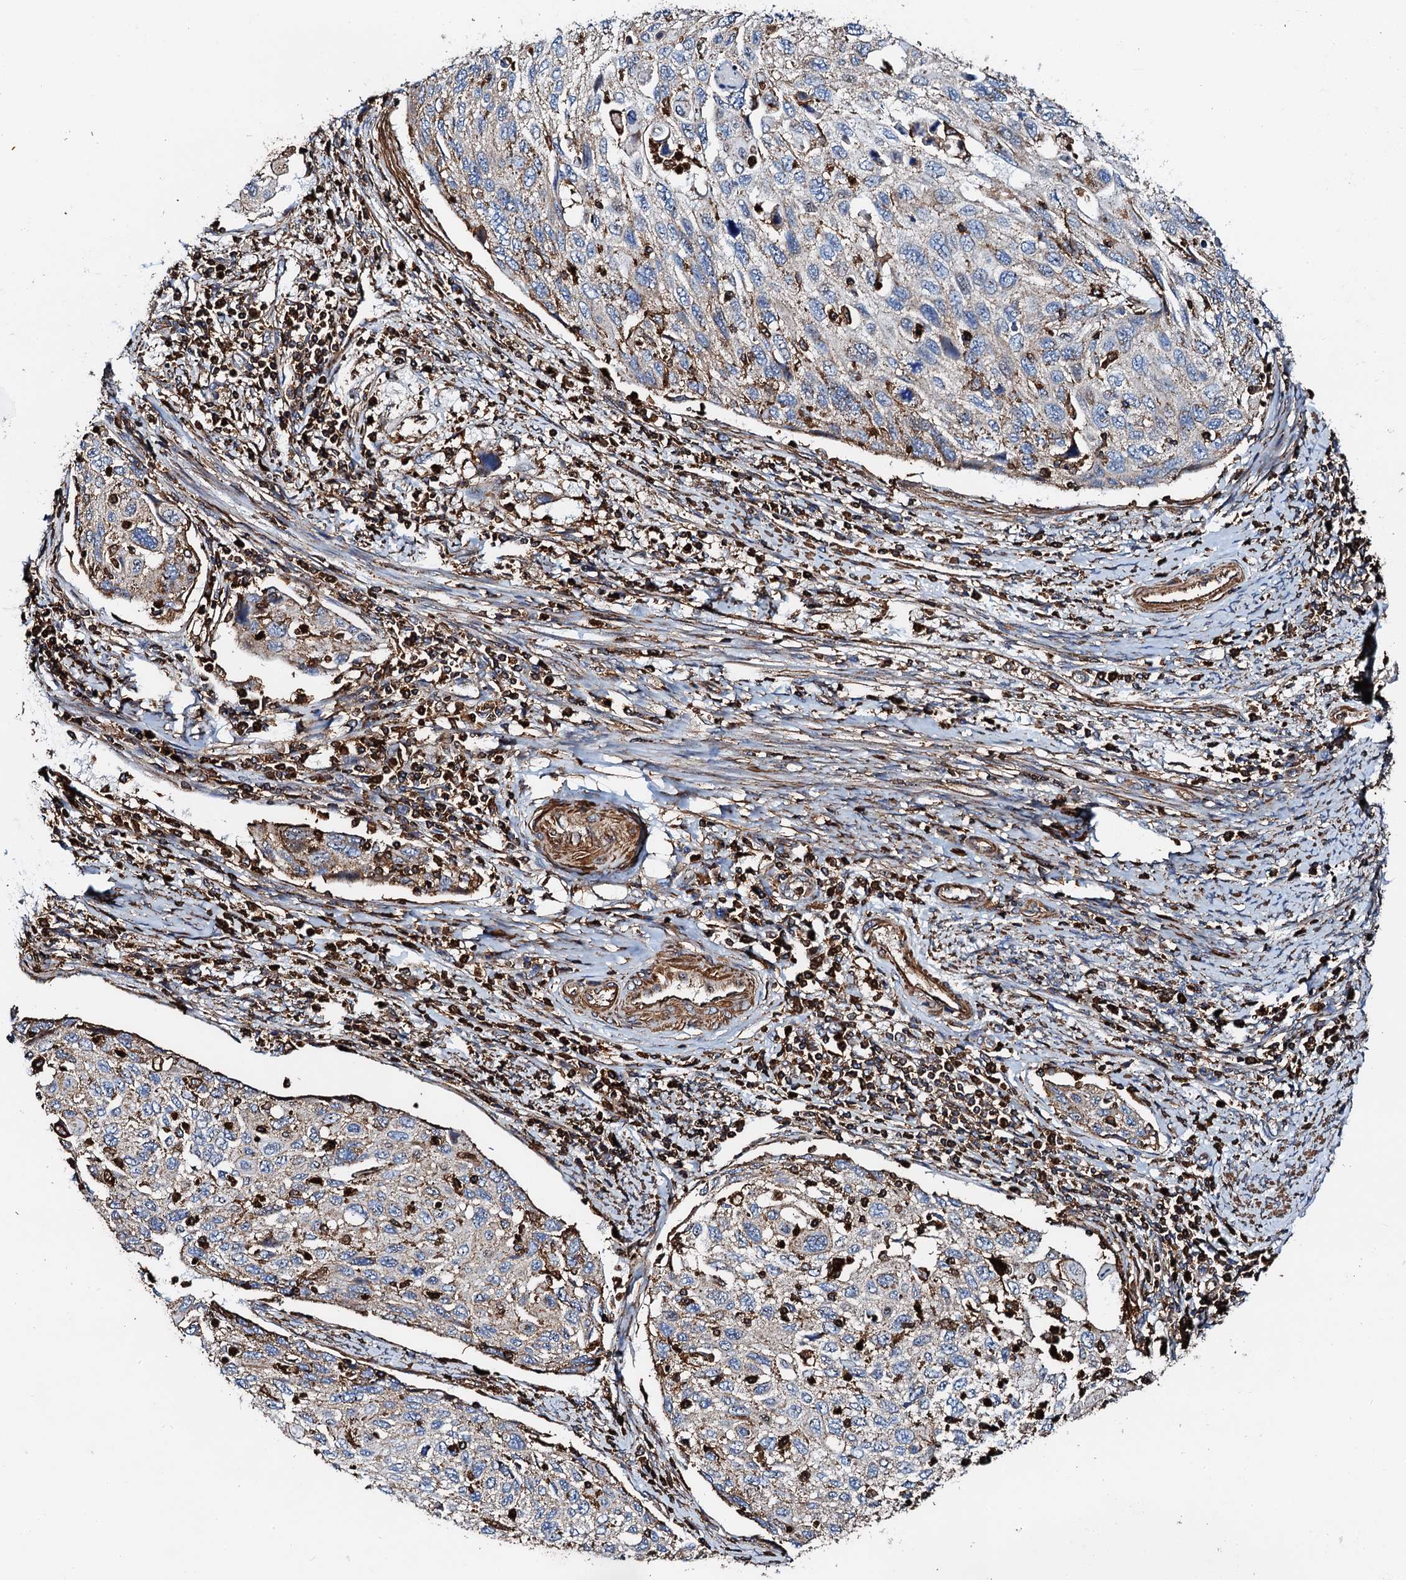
{"staining": {"intensity": "weak", "quantity": "25%-75%", "location": "cytoplasmic/membranous"}, "tissue": "cervical cancer", "cell_type": "Tumor cells", "image_type": "cancer", "snomed": [{"axis": "morphology", "description": "Squamous cell carcinoma, NOS"}, {"axis": "topography", "description": "Cervix"}], "caption": "Immunohistochemistry (DAB (3,3'-diaminobenzidine)) staining of human squamous cell carcinoma (cervical) displays weak cytoplasmic/membranous protein staining in about 25%-75% of tumor cells. The staining was performed using DAB (3,3'-diaminobenzidine), with brown indicating positive protein expression. Nuclei are stained blue with hematoxylin.", "gene": "INTS10", "patient": {"sex": "female", "age": 70}}